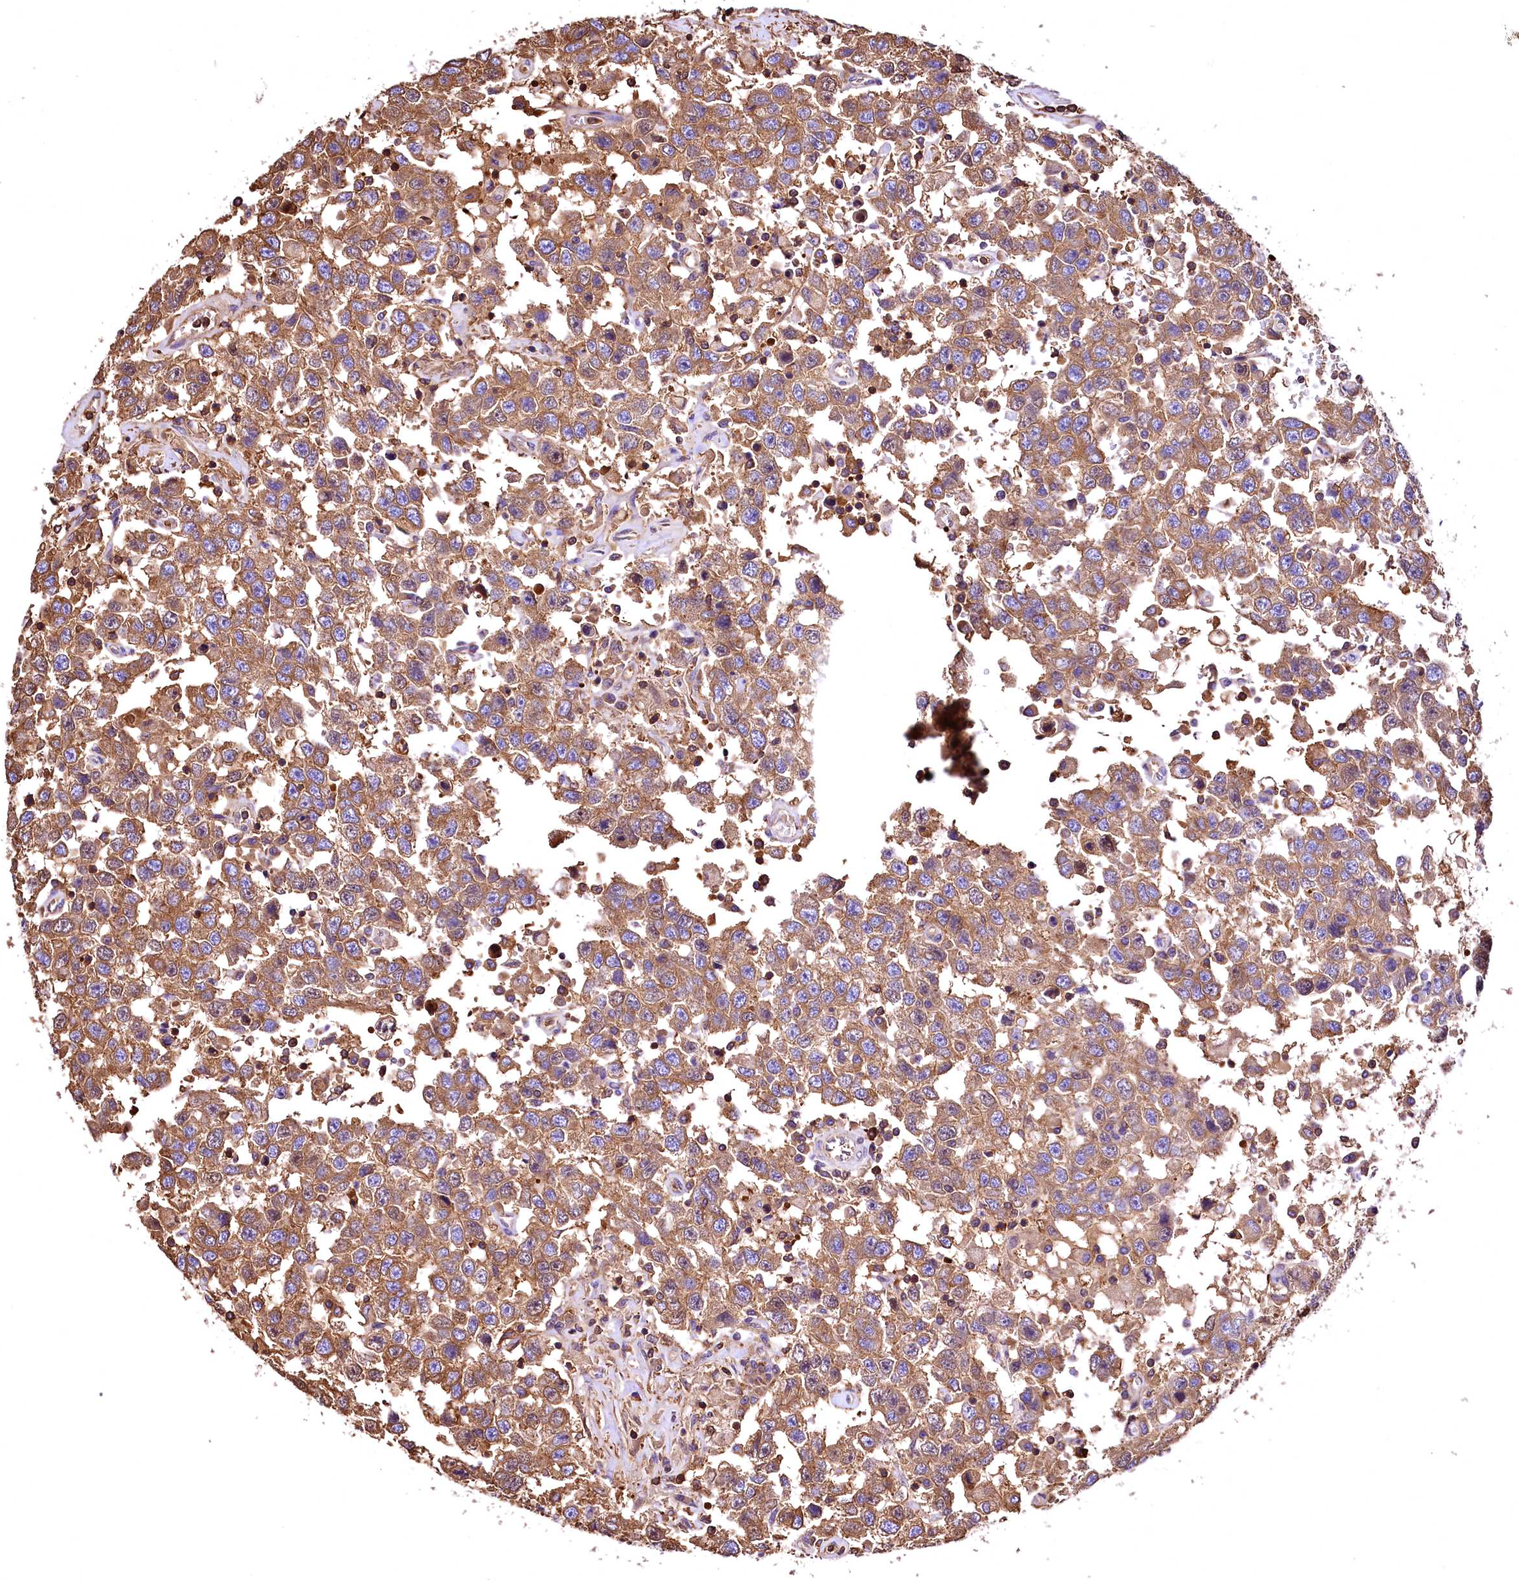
{"staining": {"intensity": "moderate", "quantity": ">75%", "location": "cytoplasmic/membranous"}, "tissue": "testis cancer", "cell_type": "Tumor cells", "image_type": "cancer", "snomed": [{"axis": "morphology", "description": "Seminoma, NOS"}, {"axis": "topography", "description": "Testis"}], "caption": "A micrograph showing moderate cytoplasmic/membranous expression in about >75% of tumor cells in testis cancer, as visualized by brown immunohistochemical staining.", "gene": "RARS2", "patient": {"sex": "male", "age": 41}}